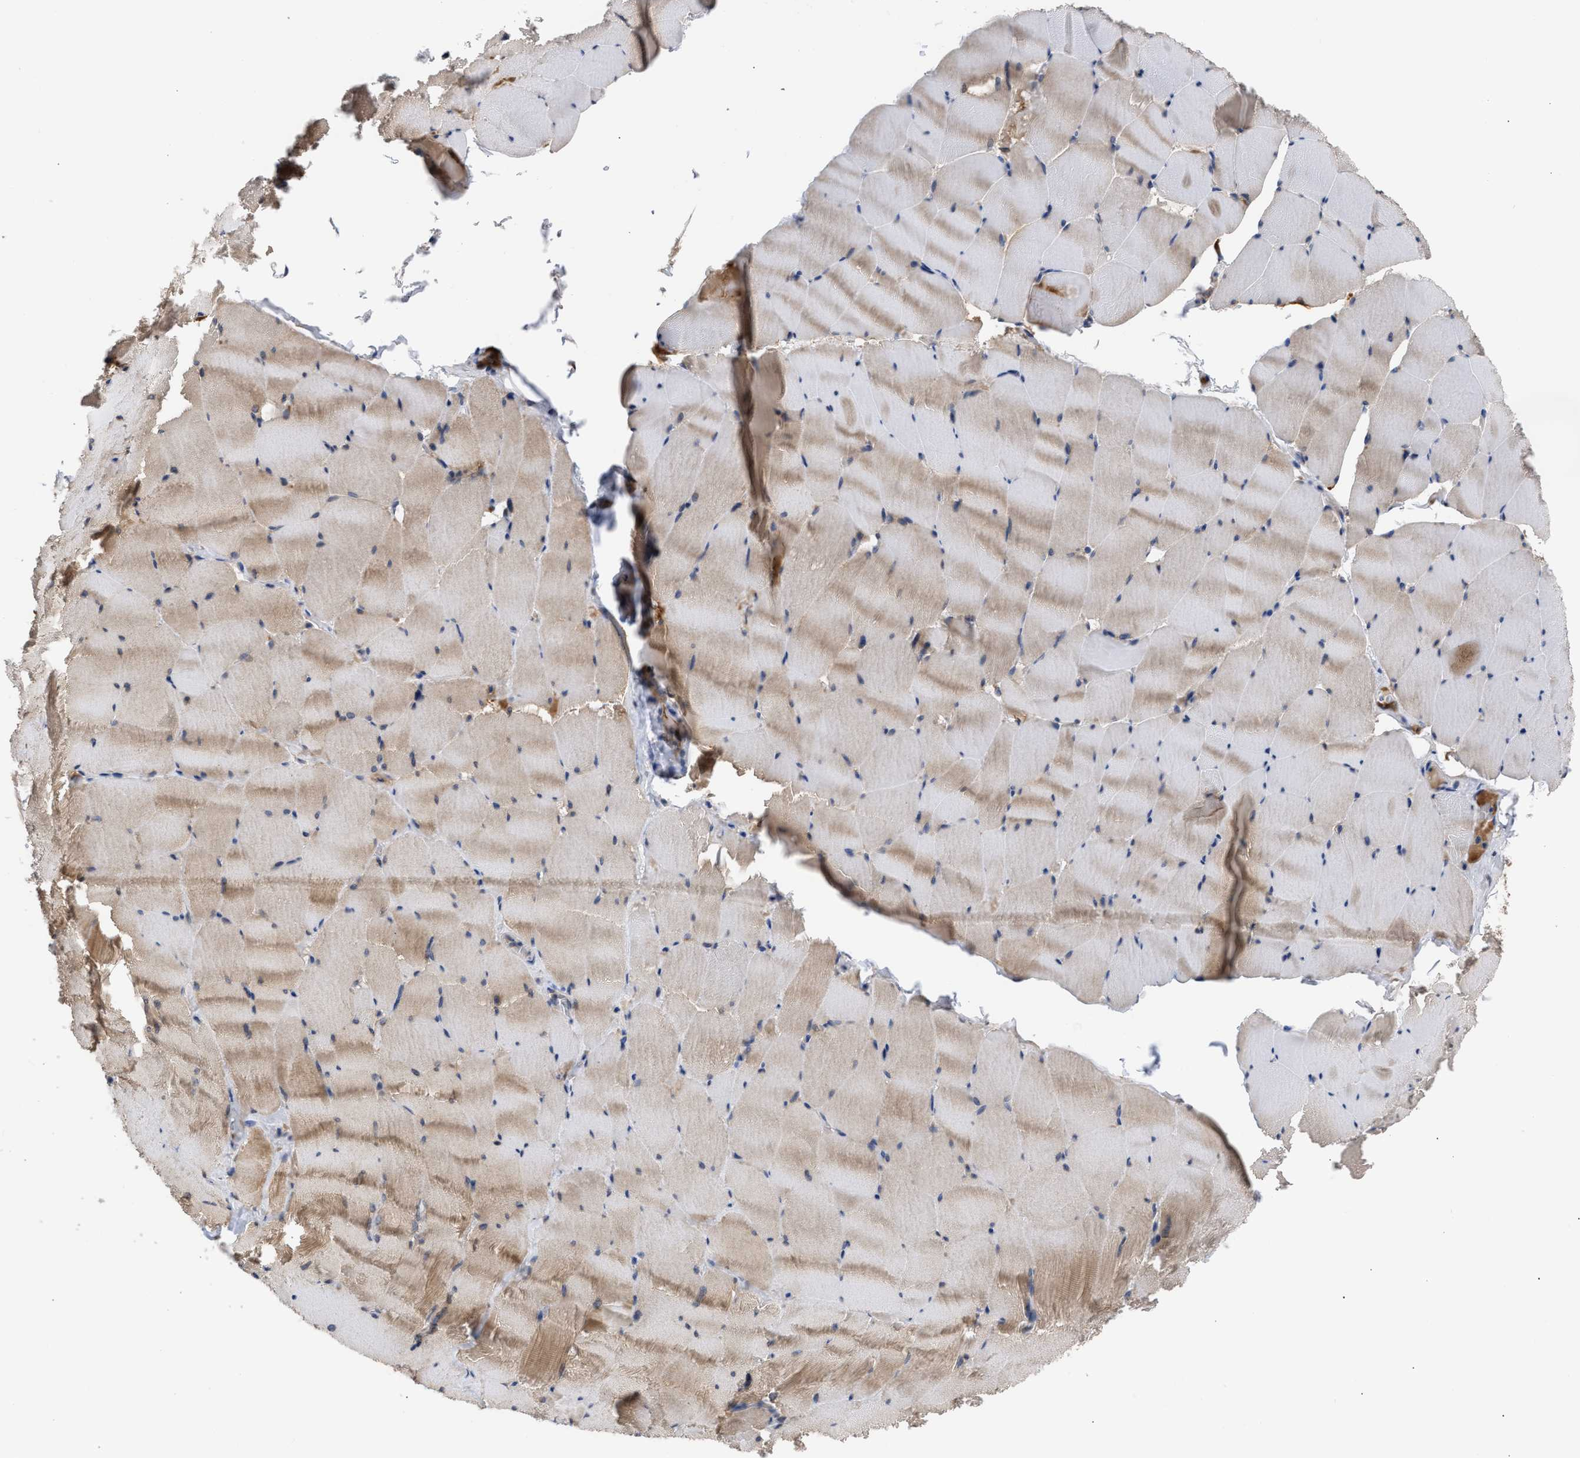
{"staining": {"intensity": "moderate", "quantity": ">75%", "location": "cytoplasmic/membranous"}, "tissue": "skeletal muscle", "cell_type": "Myocytes", "image_type": "normal", "snomed": [{"axis": "morphology", "description": "Normal tissue, NOS"}, {"axis": "topography", "description": "Skeletal muscle"}], "caption": "Immunohistochemistry (IHC) photomicrograph of unremarkable skeletal muscle: skeletal muscle stained using immunohistochemistry (IHC) exhibits medium levels of moderate protein expression localized specifically in the cytoplasmic/membranous of myocytes, appearing as a cytoplasmic/membranous brown color.", "gene": "NUP62", "patient": {"sex": "male", "age": 62}}